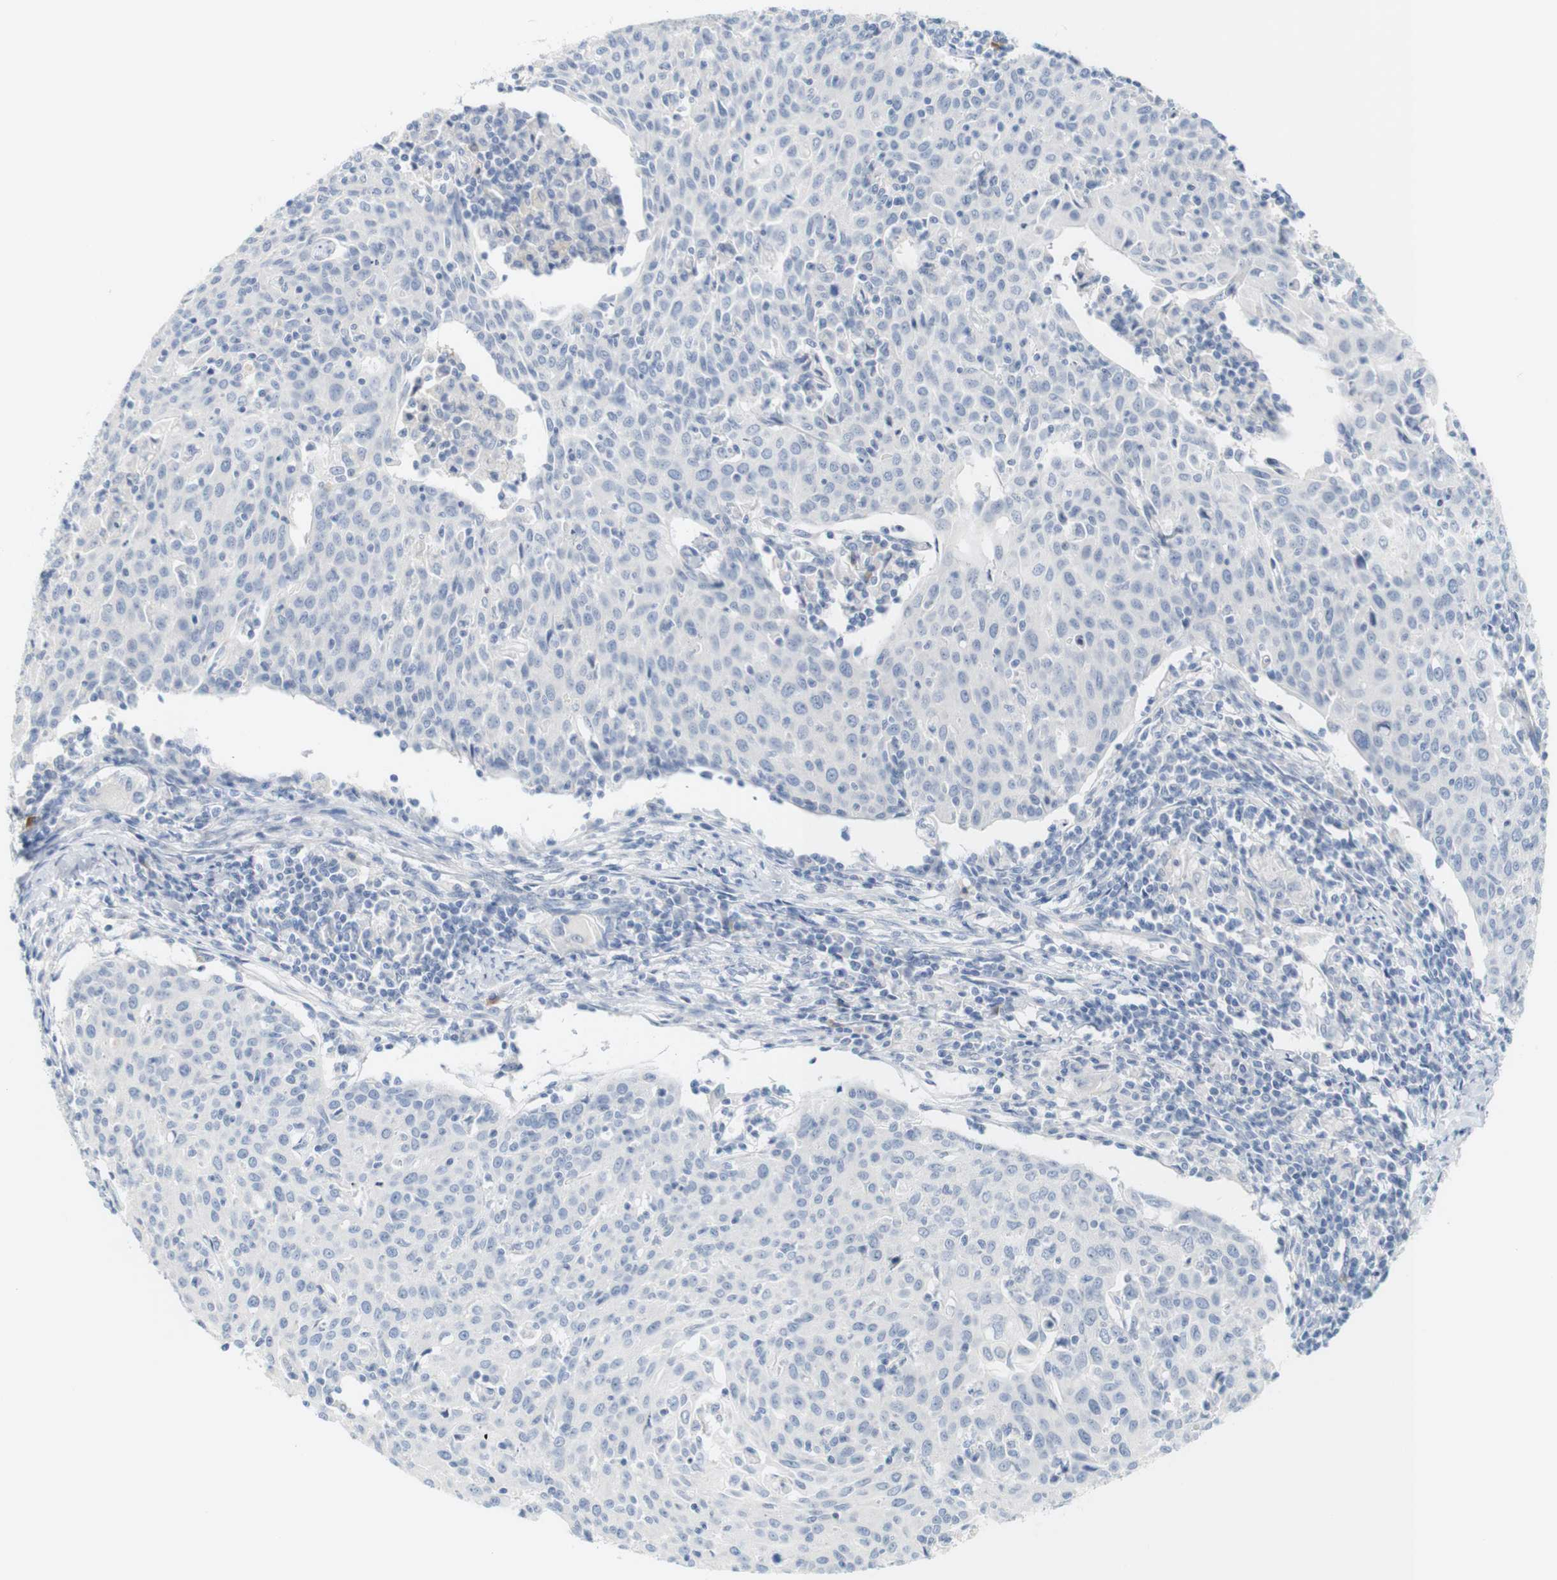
{"staining": {"intensity": "negative", "quantity": "none", "location": "none"}, "tissue": "cervical cancer", "cell_type": "Tumor cells", "image_type": "cancer", "snomed": [{"axis": "morphology", "description": "Squamous cell carcinoma, NOS"}, {"axis": "topography", "description": "Cervix"}], "caption": "High power microscopy image of an IHC micrograph of cervical cancer, revealing no significant staining in tumor cells.", "gene": "RGS9", "patient": {"sex": "female", "age": 38}}